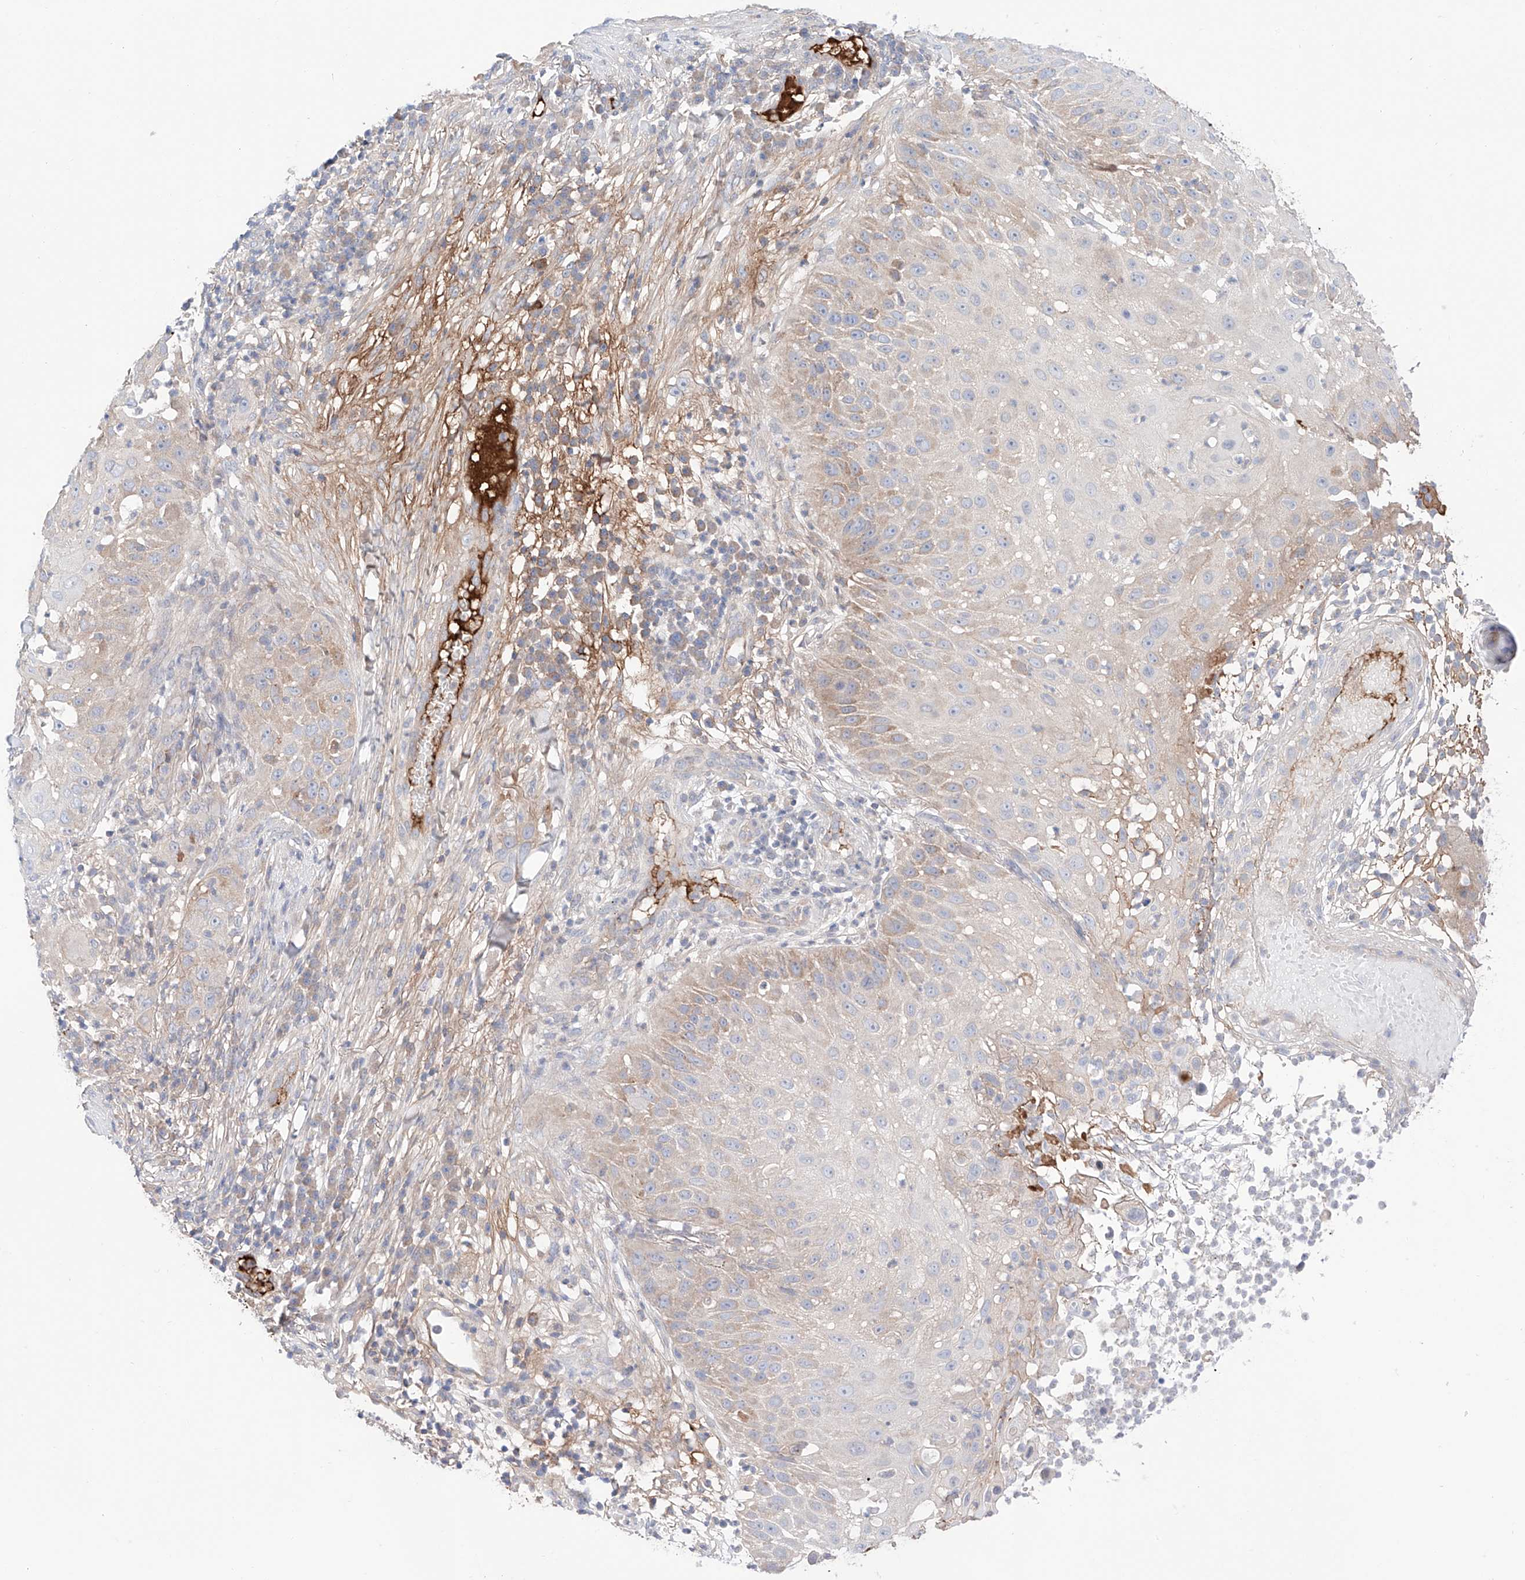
{"staining": {"intensity": "weak", "quantity": "<25%", "location": "cytoplasmic/membranous"}, "tissue": "skin cancer", "cell_type": "Tumor cells", "image_type": "cancer", "snomed": [{"axis": "morphology", "description": "Squamous cell carcinoma, NOS"}, {"axis": "topography", "description": "Skin"}], "caption": "High power microscopy photomicrograph of an IHC image of skin cancer, revealing no significant positivity in tumor cells.", "gene": "PGGT1B", "patient": {"sex": "female", "age": 44}}